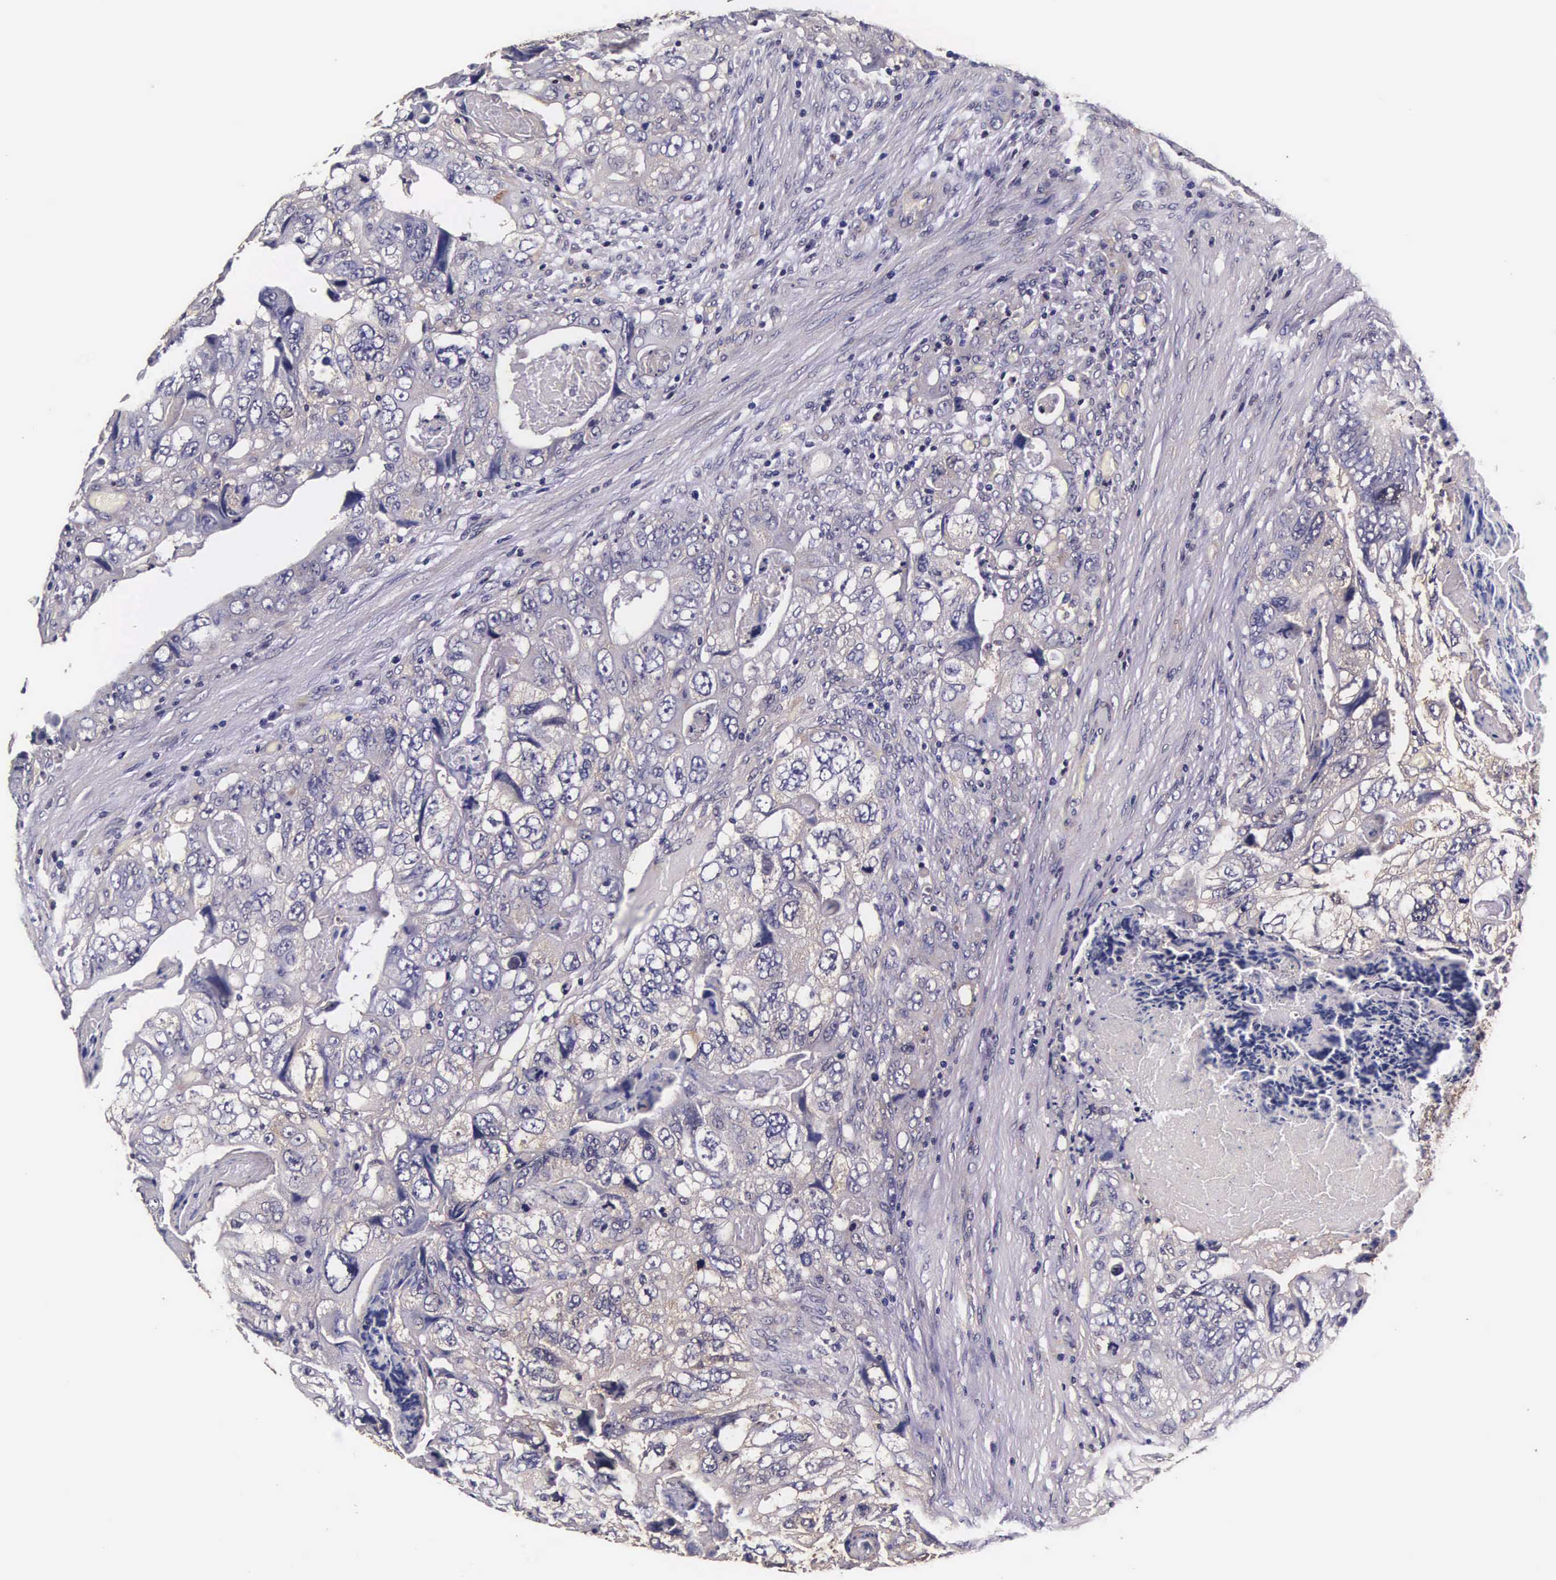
{"staining": {"intensity": "moderate", "quantity": "25%-75%", "location": "cytoplasmic/membranous,nuclear"}, "tissue": "colorectal cancer", "cell_type": "Tumor cells", "image_type": "cancer", "snomed": [{"axis": "morphology", "description": "Adenocarcinoma, NOS"}, {"axis": "topography", "description": "Rectum"}], "caption": "Colorectal cancer stained for a protein (brown) displays moderate cytoplasmic/membranous and nuclear positive positivity in approximately 25%-75% of tumor cells.", "gene": "TECPR2", "patient": {"sex": "female", "age": 82}}